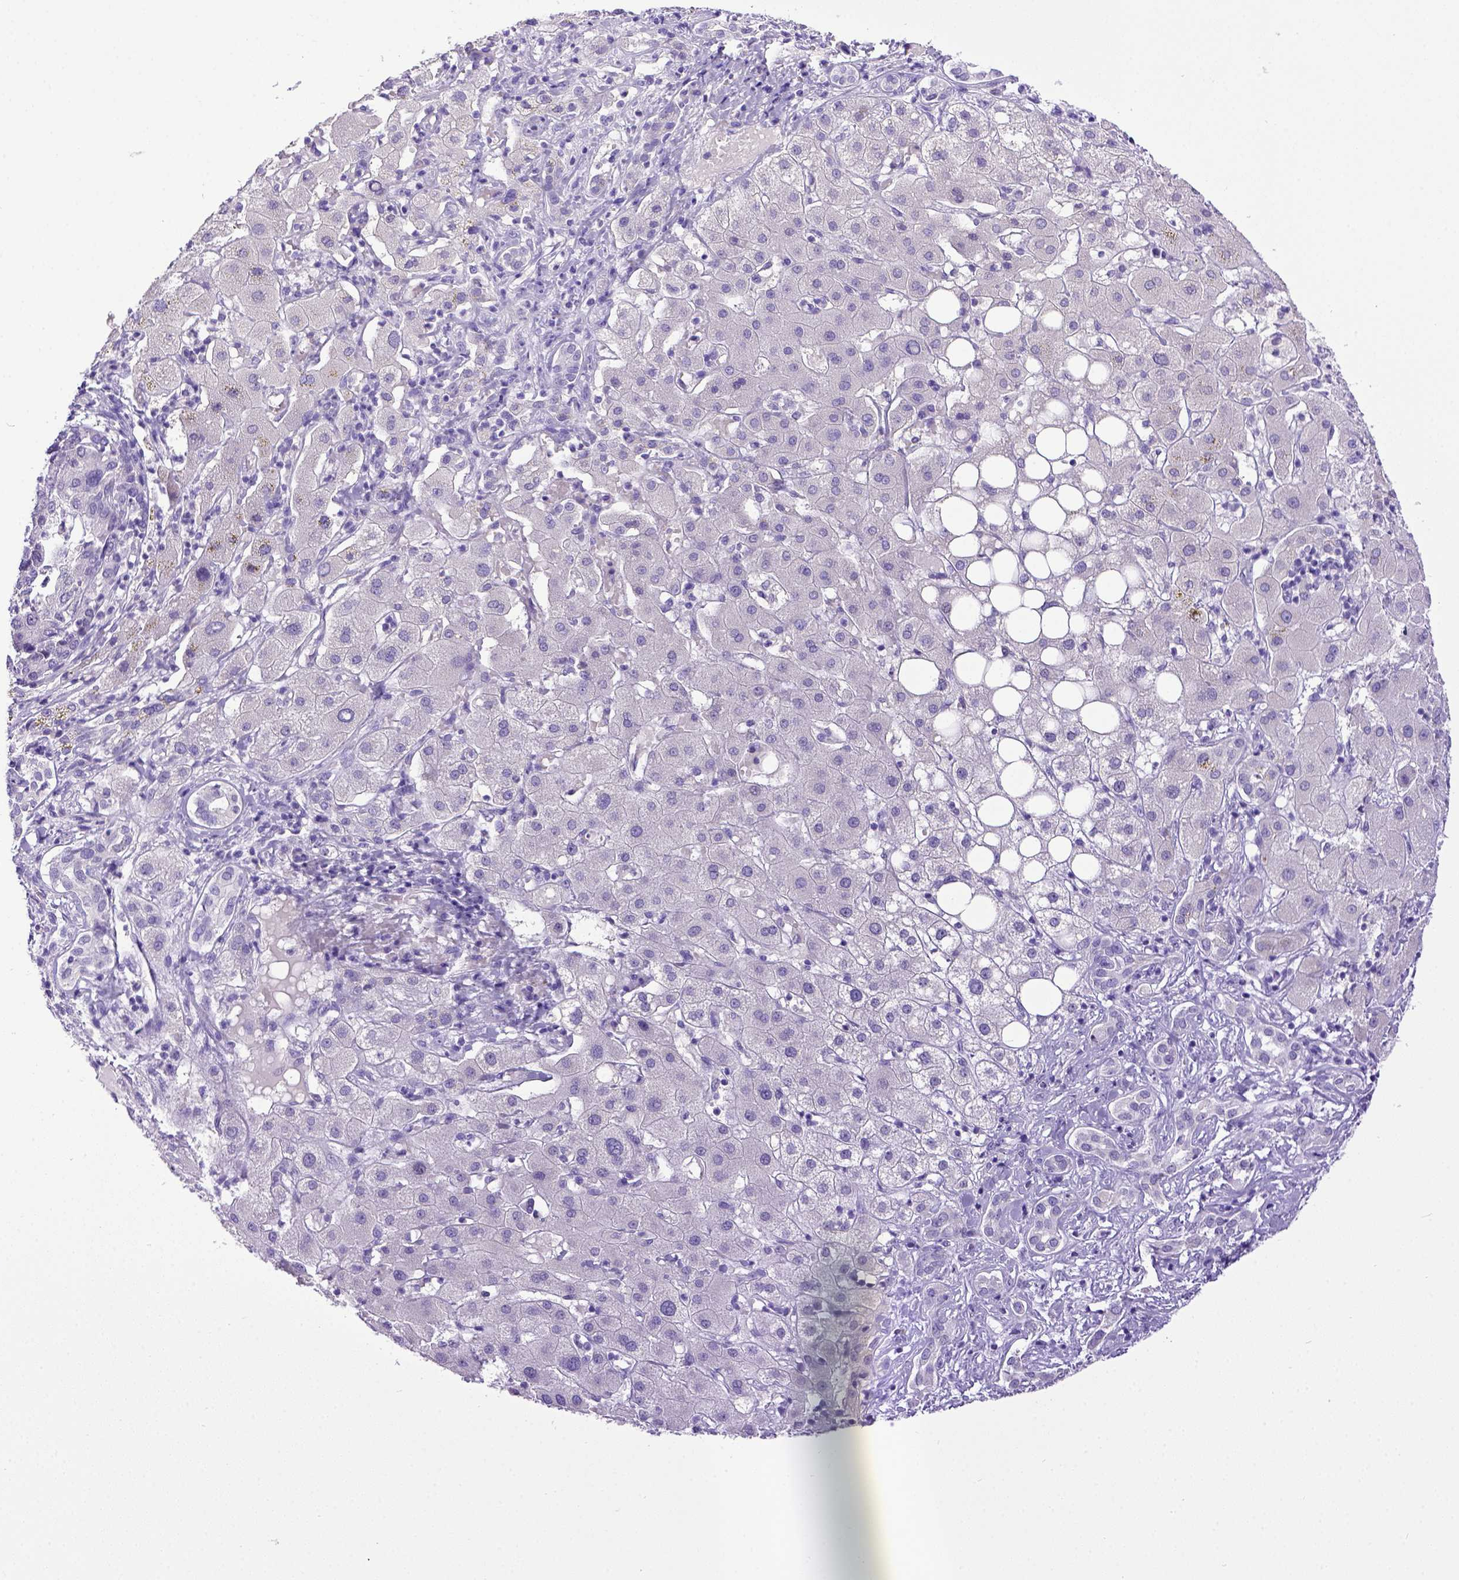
{"staining": {"intensity": "negative", "quantity": "none", "location": "none"}, "tissue": "liver cancer", "cell_type": "Tumor cells", "image_type": "cancer", "snomed": [{"axis": "morphology", "description": "Carcinoma, Hepatocellular, NOS"}, {"axis": "topography", "description": "Liver"}], "caption": "DAB immunohistochemical staining of liver cancer (hepatocellular carcinoma) displays no significant expression in tumor cells. (DAB (3,3'-diaminobenzidine) immunohistochemistry with hematoxylin counter stain).", "gene": "ESR1", "patient": {"sex": "male", "age": 65}}